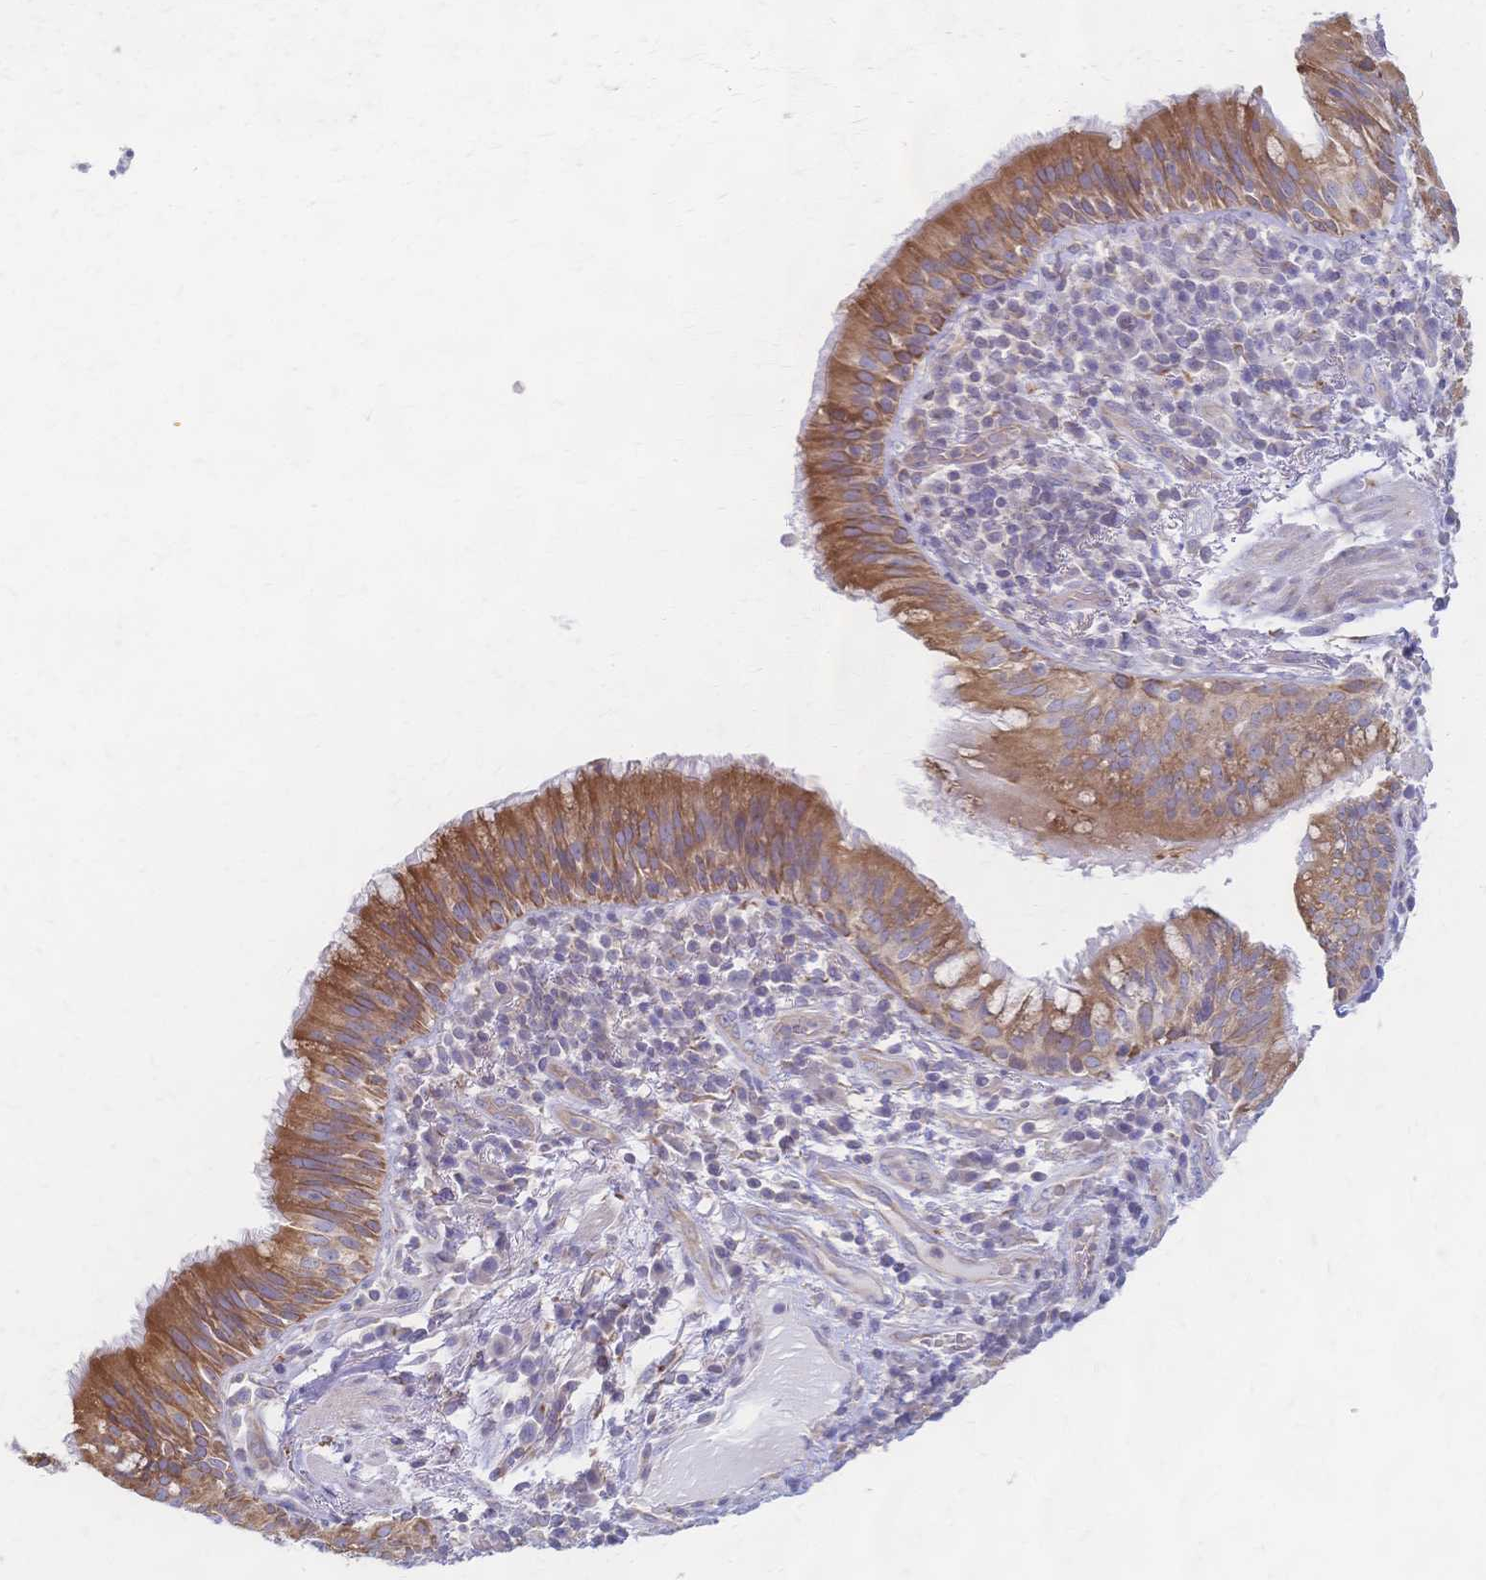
{"staining": {"intensity": "moderate", "quantity": ">75%", "location": "cytoplasmic/membranous"}, "tissue": "bronchus", "cell_type": "Respiratory epithelial cells", "image_type": "normal", "snomed": [{"axis": "morphology", "description": "Normal tissue, NOS"}, {"axis": "topography", "description": "Cartilage tissue"}, {"axis": "topography", "description": "Bronchus"}], "caption": "DAB immunohistochemical staining of unremarkable human bronchus shows moderate cytoplasmic/membranous protein positivity in approximately >75% of respiratory epithelial cells. The protein is shown in brown color, while the nuclei are stained blue.", "gene": "CYB5A", "patient": {"sex": "male", "age": 56}}